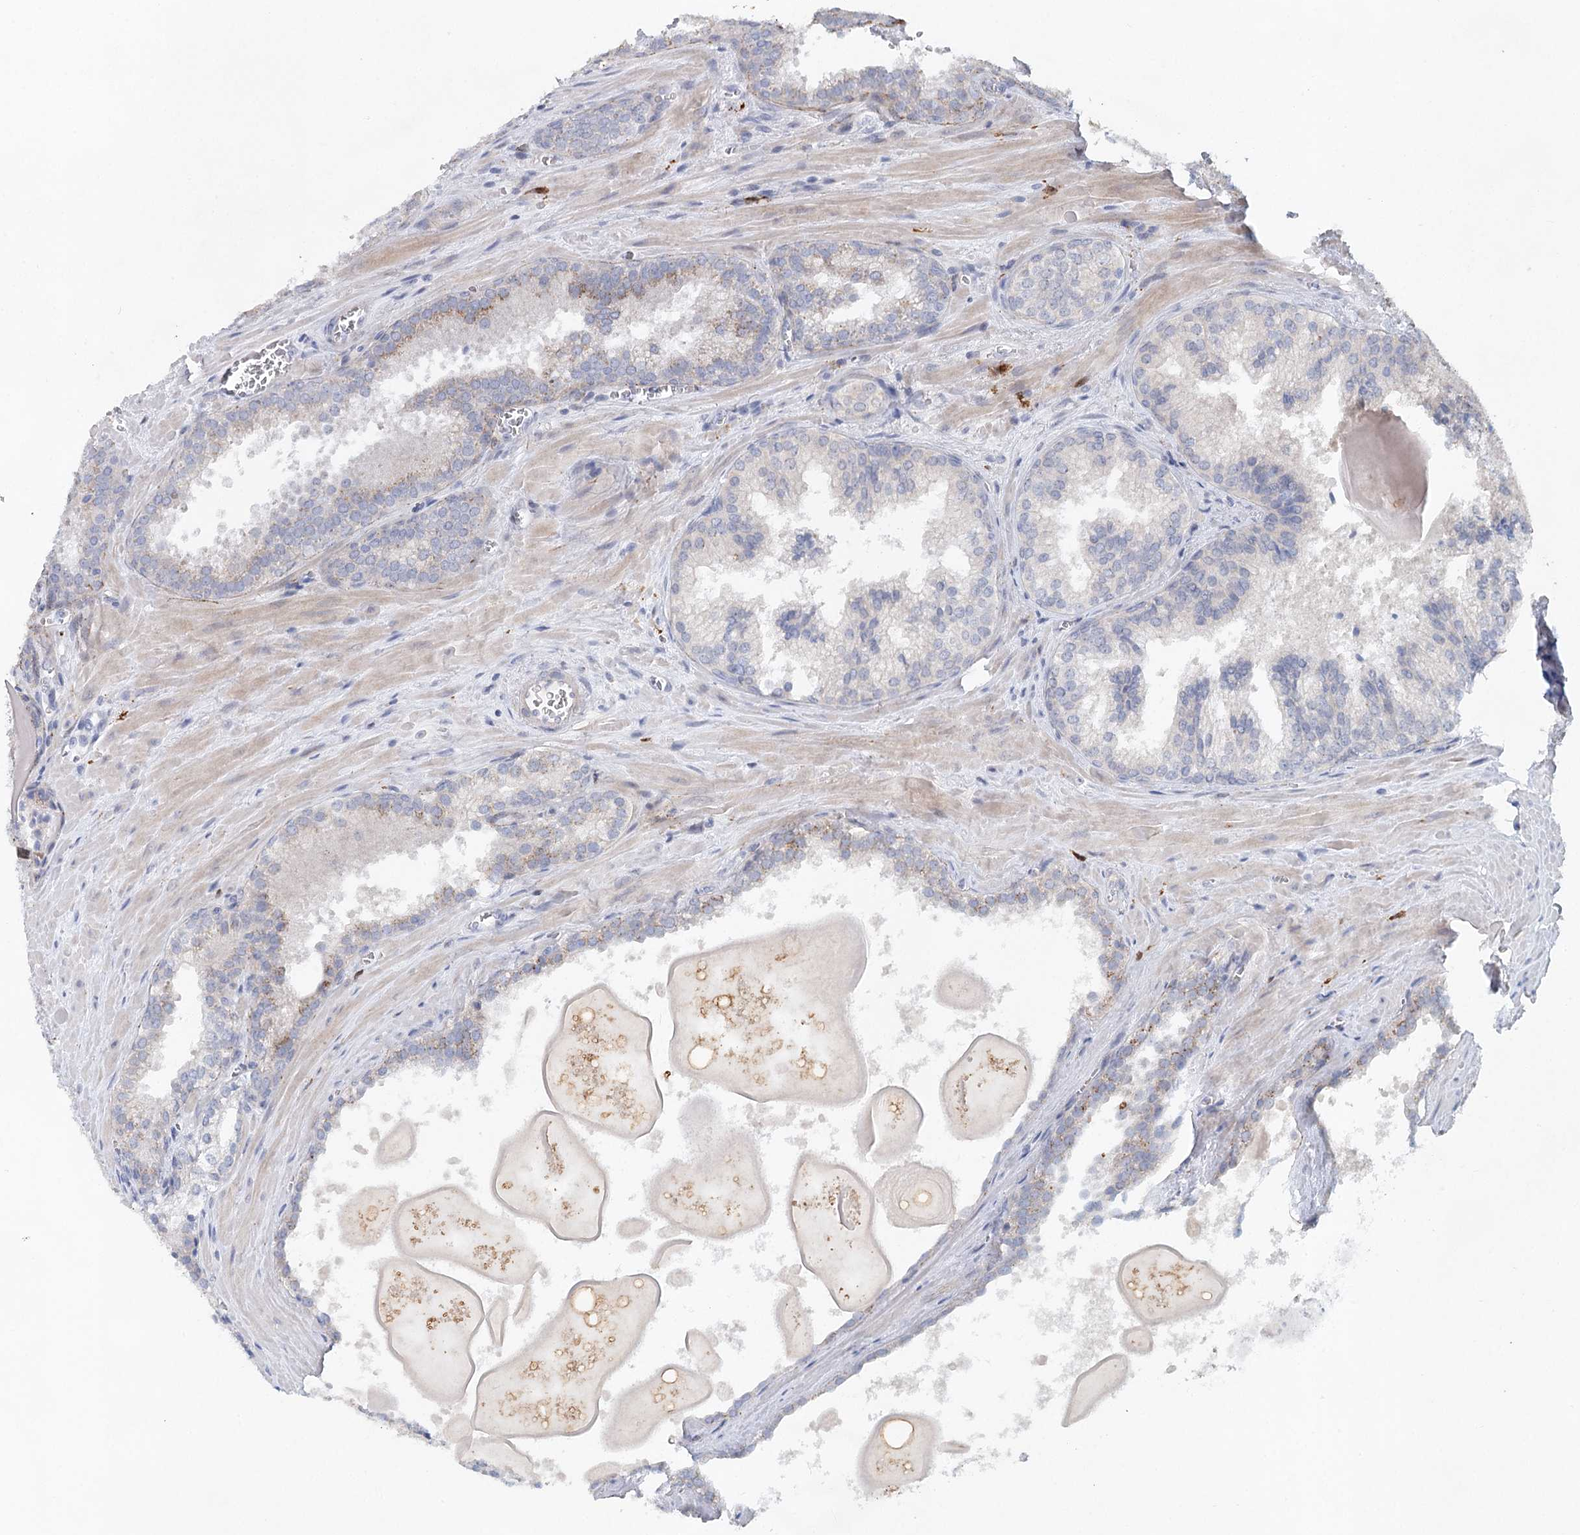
{"staining": {"intensity": "weak", "quantity": "<25%", "location": "cytoplasmic/membranous"}, "tissue": "prostate cancer", "cell_type": "Tumor cells", "image_type": "cancer", "snomed": [{"axis": "morphology", "description": "Adenocarcinoma, High grade"}, {"axis": "topography", "description": "Prostate"}], "caption": "High magnification brightfield microscopy of prostate cancer (adenocarcinoma (high-grade)) stained with DAB (3,3'-diaminobenzidine) (brown) and counterstained with hematoxylin (blue): tumor cells show no significant positivity. The staining is performed using DAB (3,3'-diaminobenzidine) brown chromogen with nuclei counter-stained in using hematoxylin.", "gene": "SLC19A3", "patient": {"sex": "male", "age": 66}}